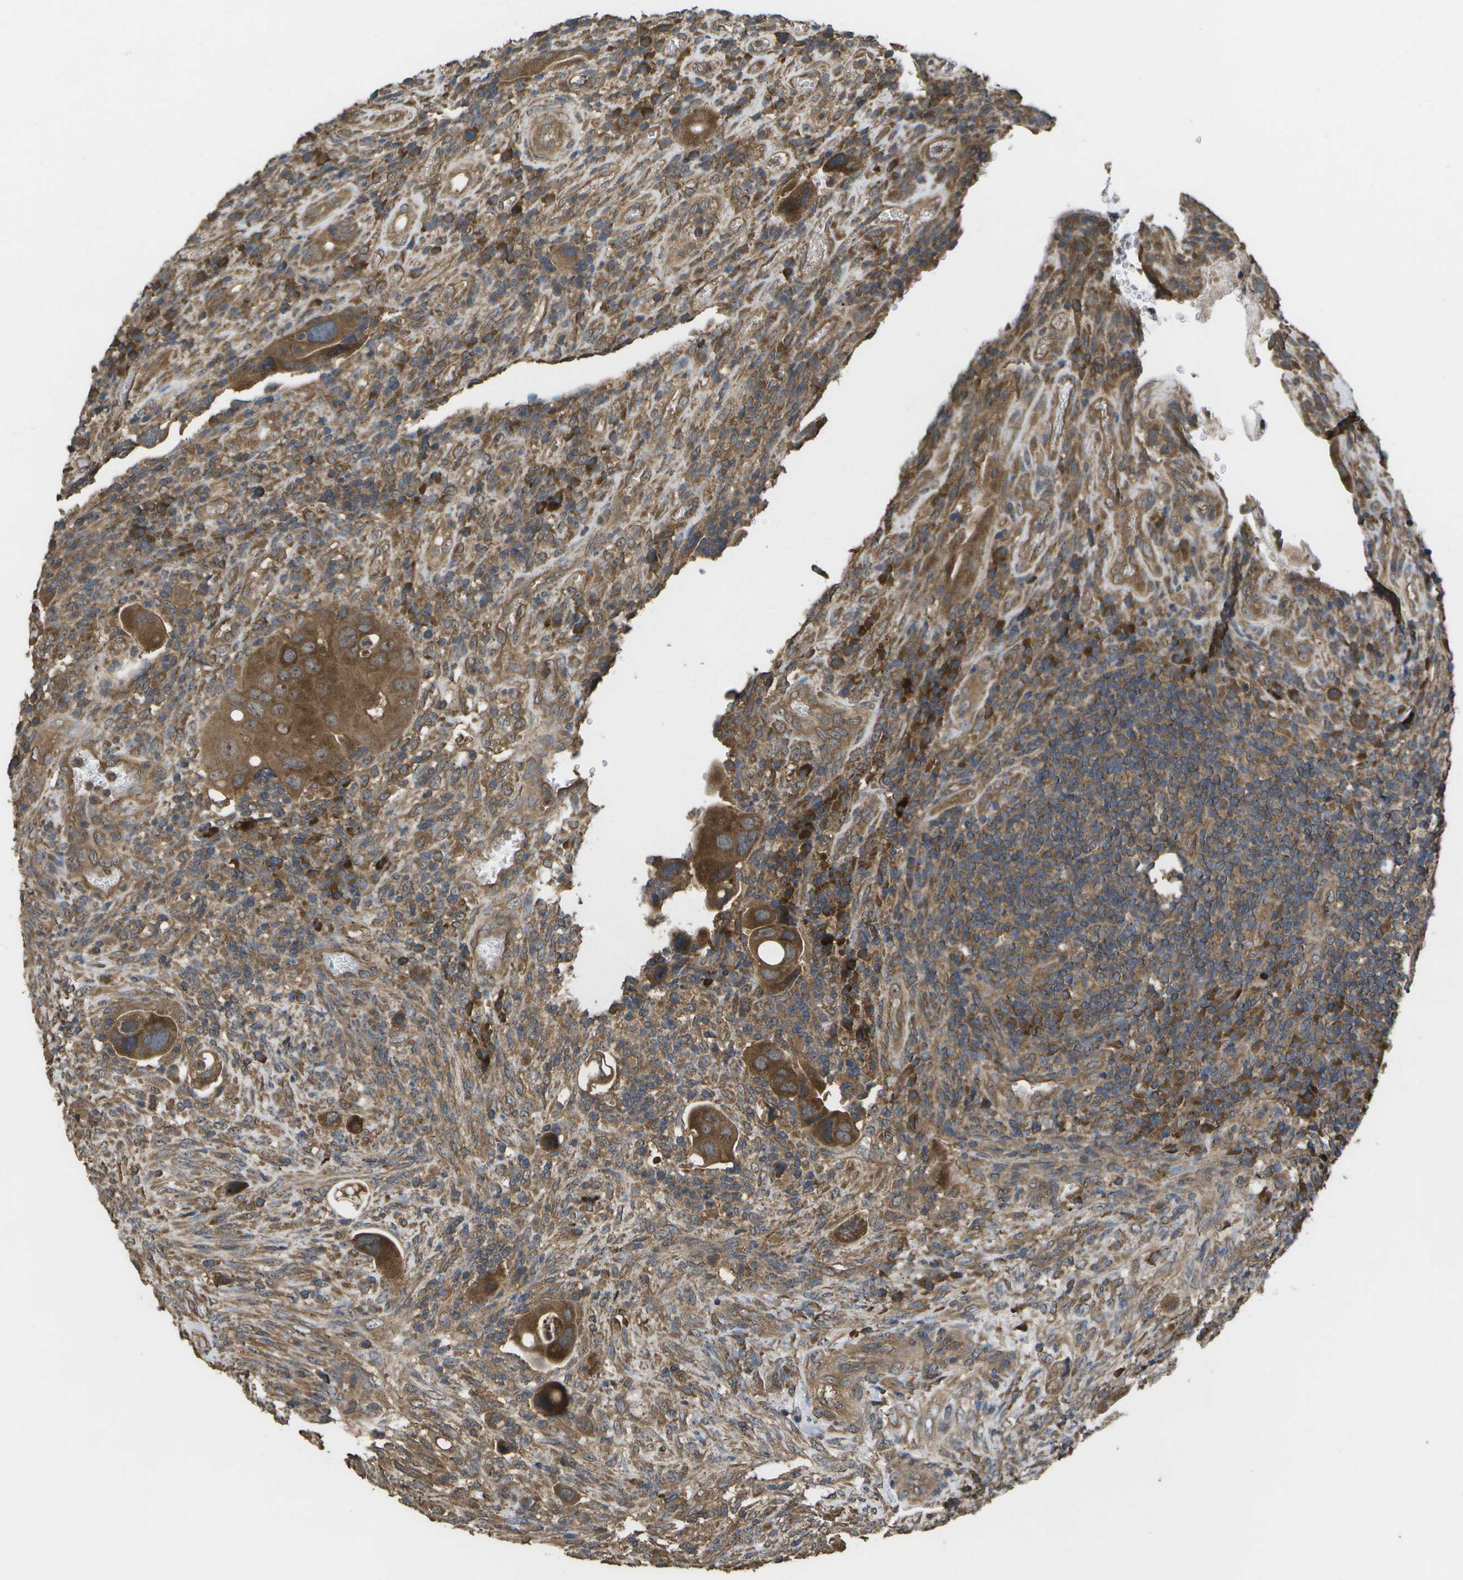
{"staining": {"intensity": "moderate", "quantity": ">75%", "location": "cytoplasmic/membranous"}, "tissue": "colorectal cancer", "cell_type": "Tumor cells", "image_type": "cancer", "snomed": [{"axis": "morphology", "description": "Adenocarcinoma, NOS"}, {"axis": "topography", "description": "Rectum"}], "caption": "Human colorectal adenocarcinoma stained for a protein (brown) reveals moderate cytoplasmic/membranous positive positivity in about >75% of tumor cells.", "gene": "SACS", "patient": {"sex": "female", "age": 57}}